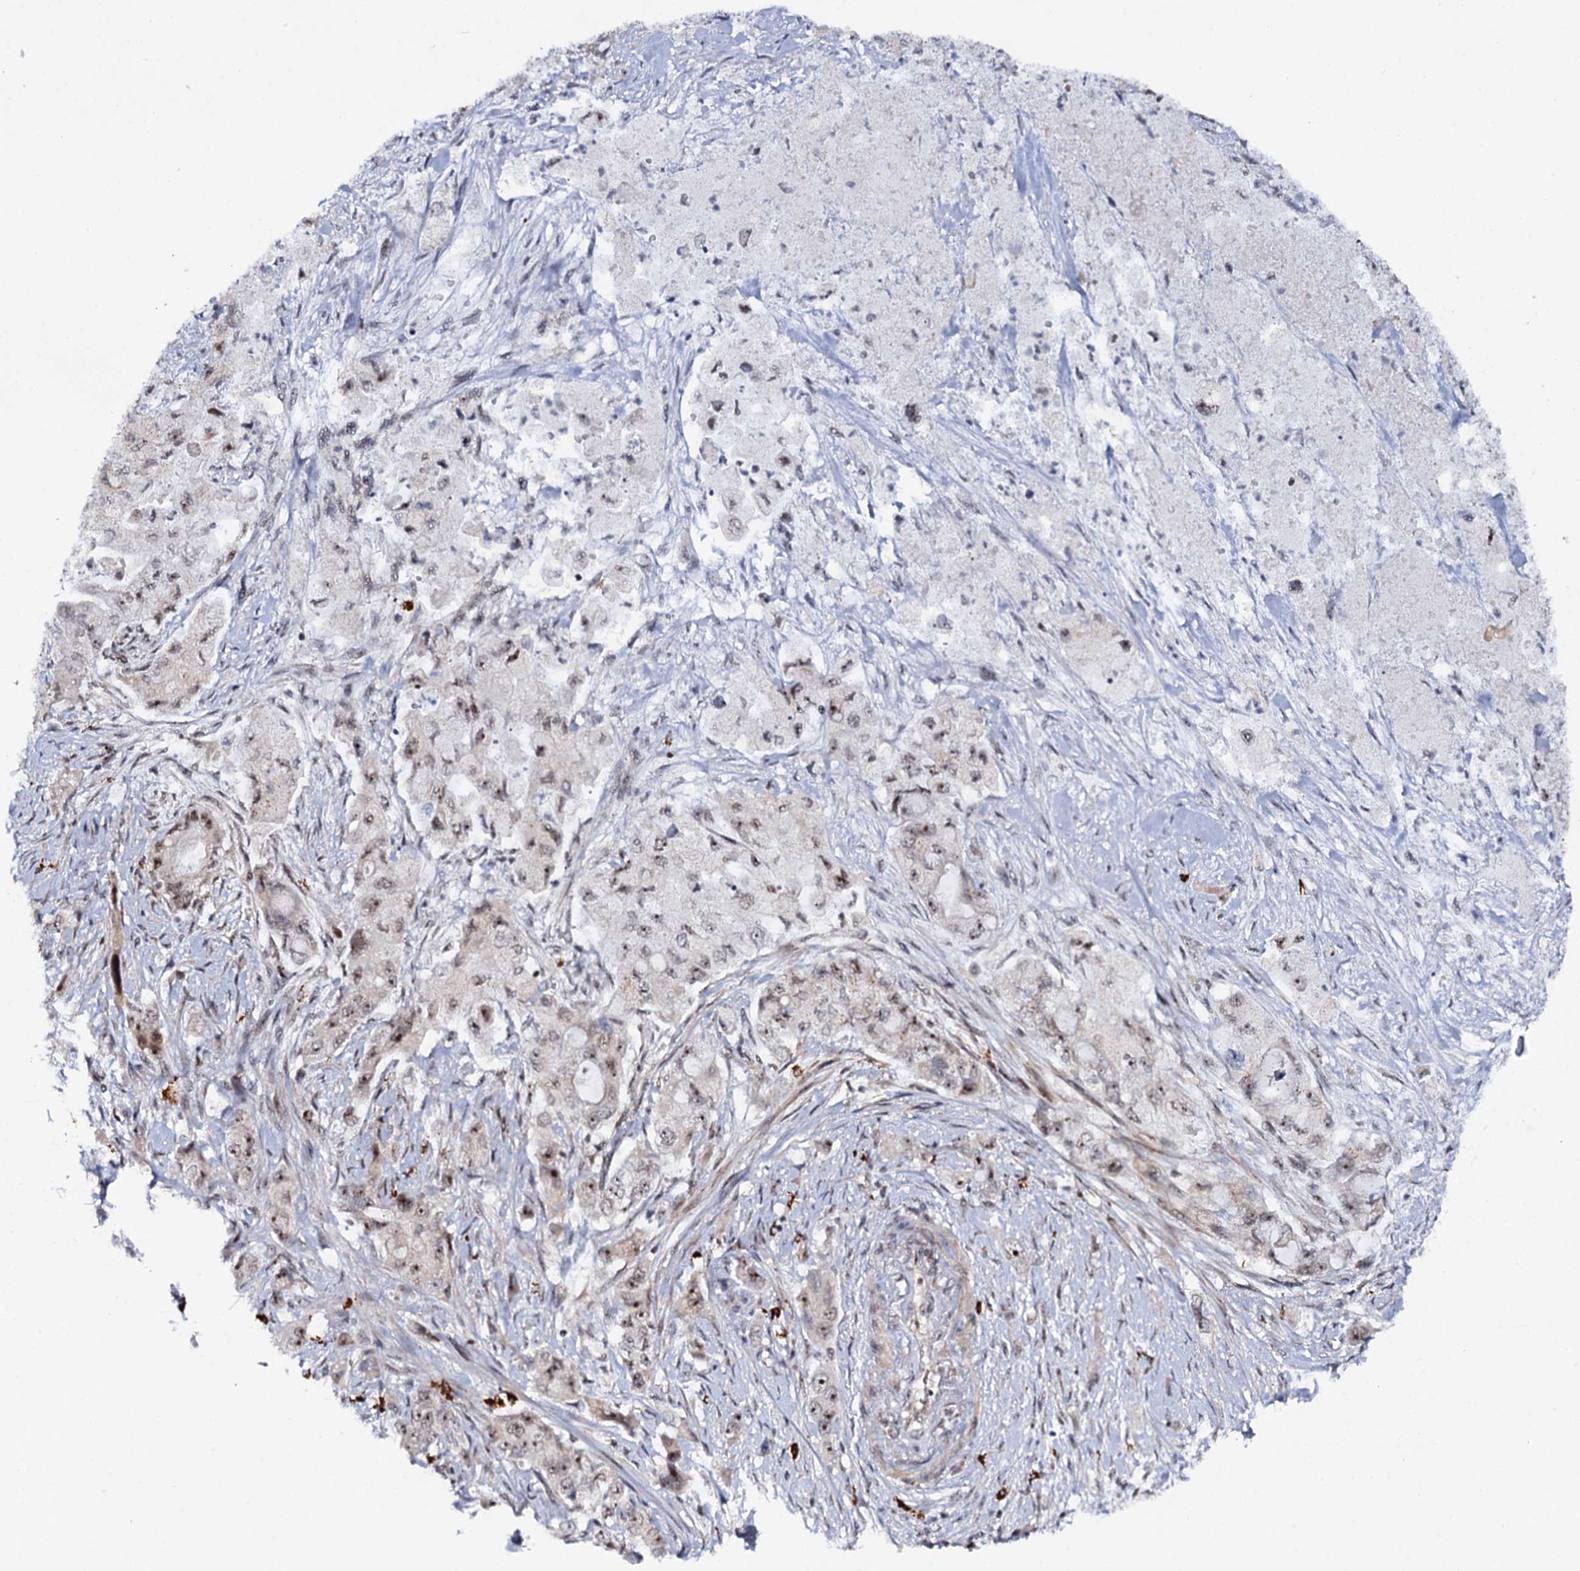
{"staining": {"intensity": "weak", "quantity": "<25%", "location": "nuclear"}, "tissue": "pancreatic cancer", "cell_type": "Tumor cells", "image_type": "cancer", "snomed": [{"axis": "morphology", "description": "Adenocarcinoma, NOS"}, {"axis": "topography", "description": "Pancreas"}], "caption": "The image demonstrates no staining of tumor cells in pancreatic cancer (adenocarcinoma). Nuclei are stained in blue.", "gene": "BUD13", "patient": {"sex": "female", "age": 73}}